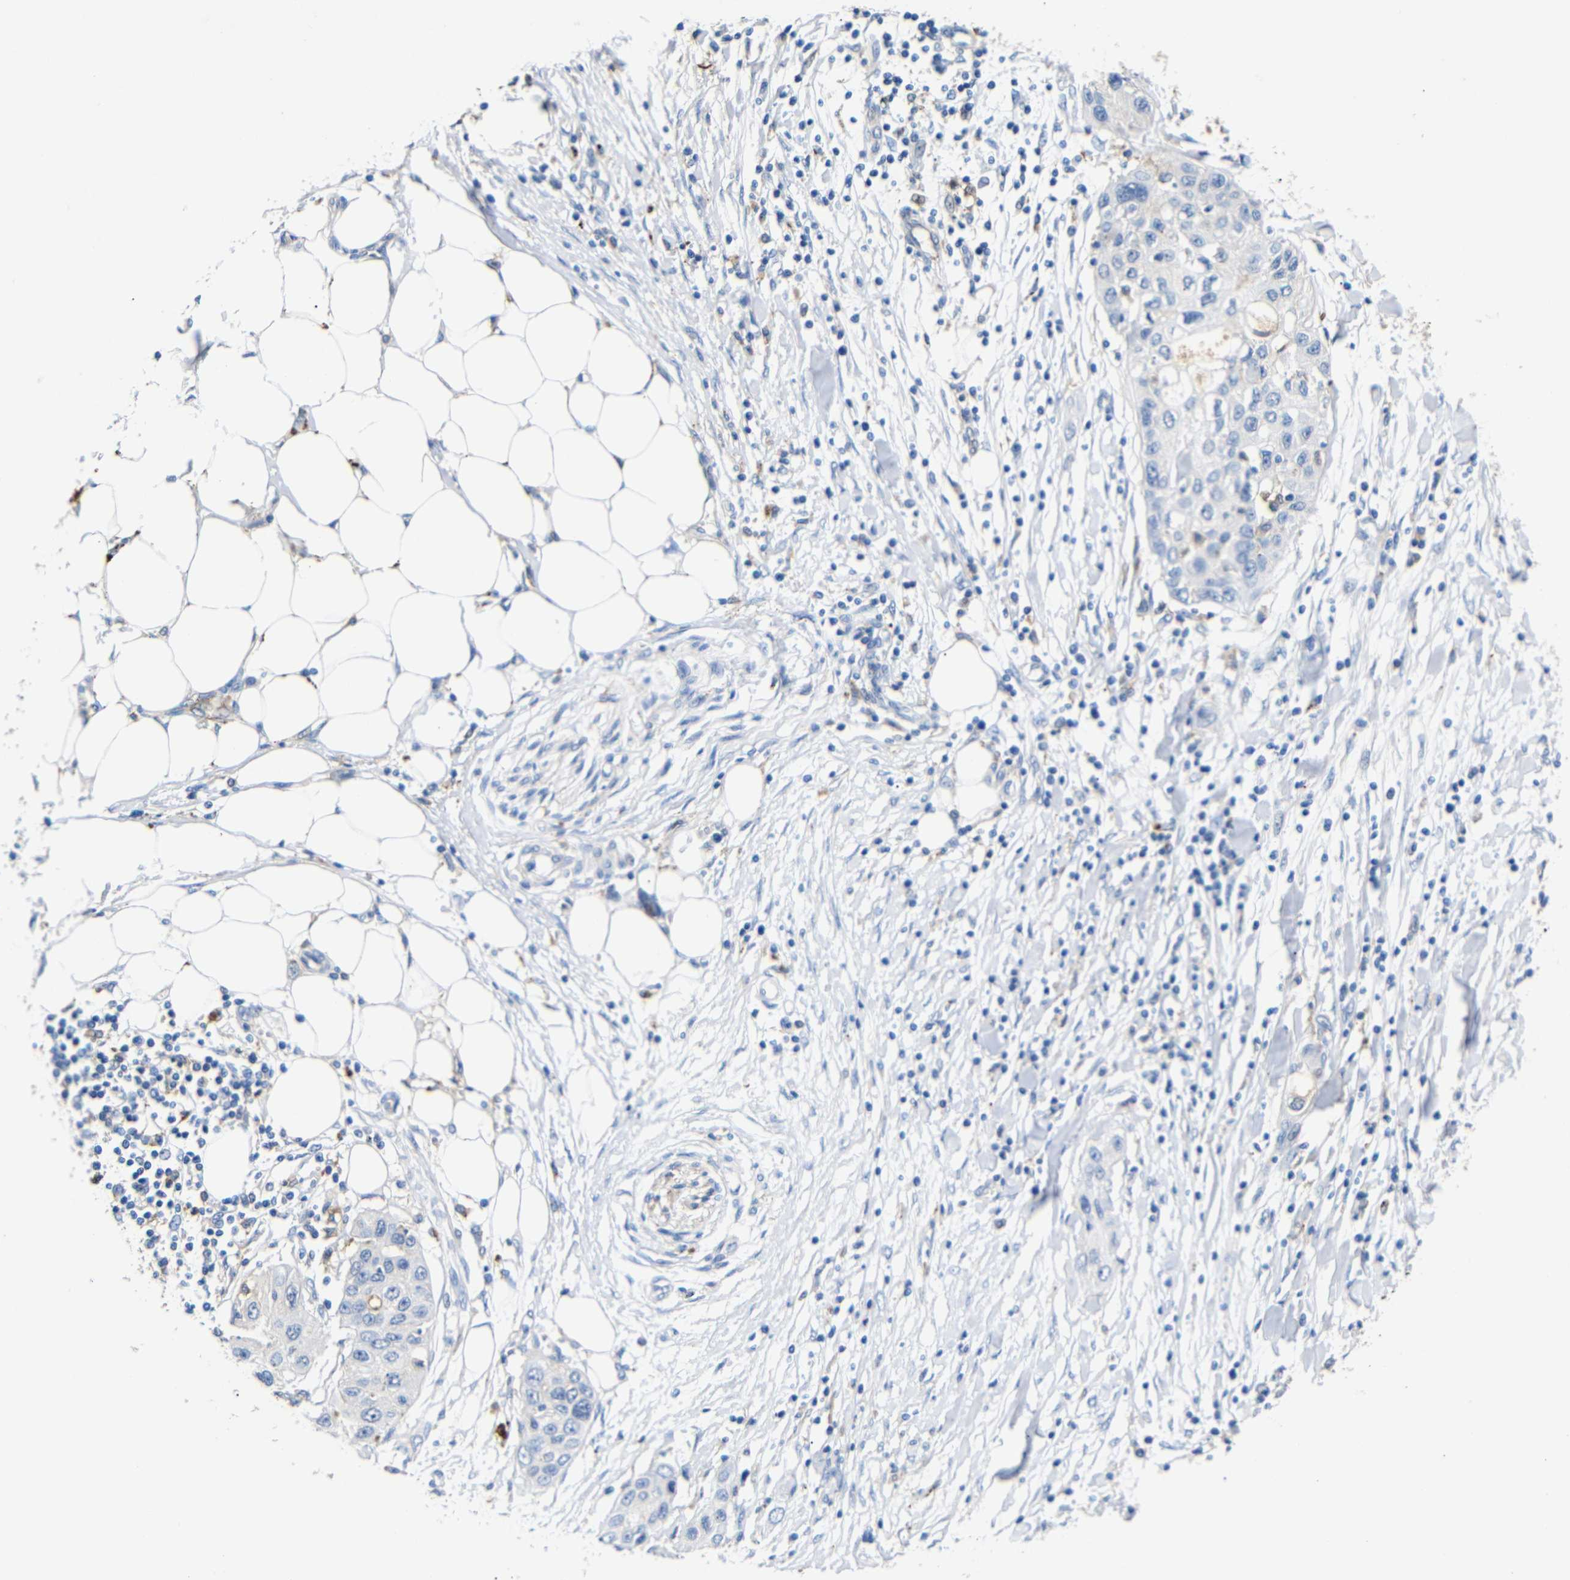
{"staining": {"intensity": "negative", "quantity": "none", "location": "none"}, "tissue": "pancreatic cancer", "cell_type": "Tumor cells", "image_type": "cancer", "snomed": [{"axis": "morphology", "description": "Adenocarcinoma, NOS"}, {"axis": "topography", "description": "Pancreas"}], "caption": "DAB immunohistochemical staining of human pancreatic adenocarcinoma shows no significant staining in tumor cells.", "gene": "SDCBP", "patient": {"sex": "female", "age": 70}}